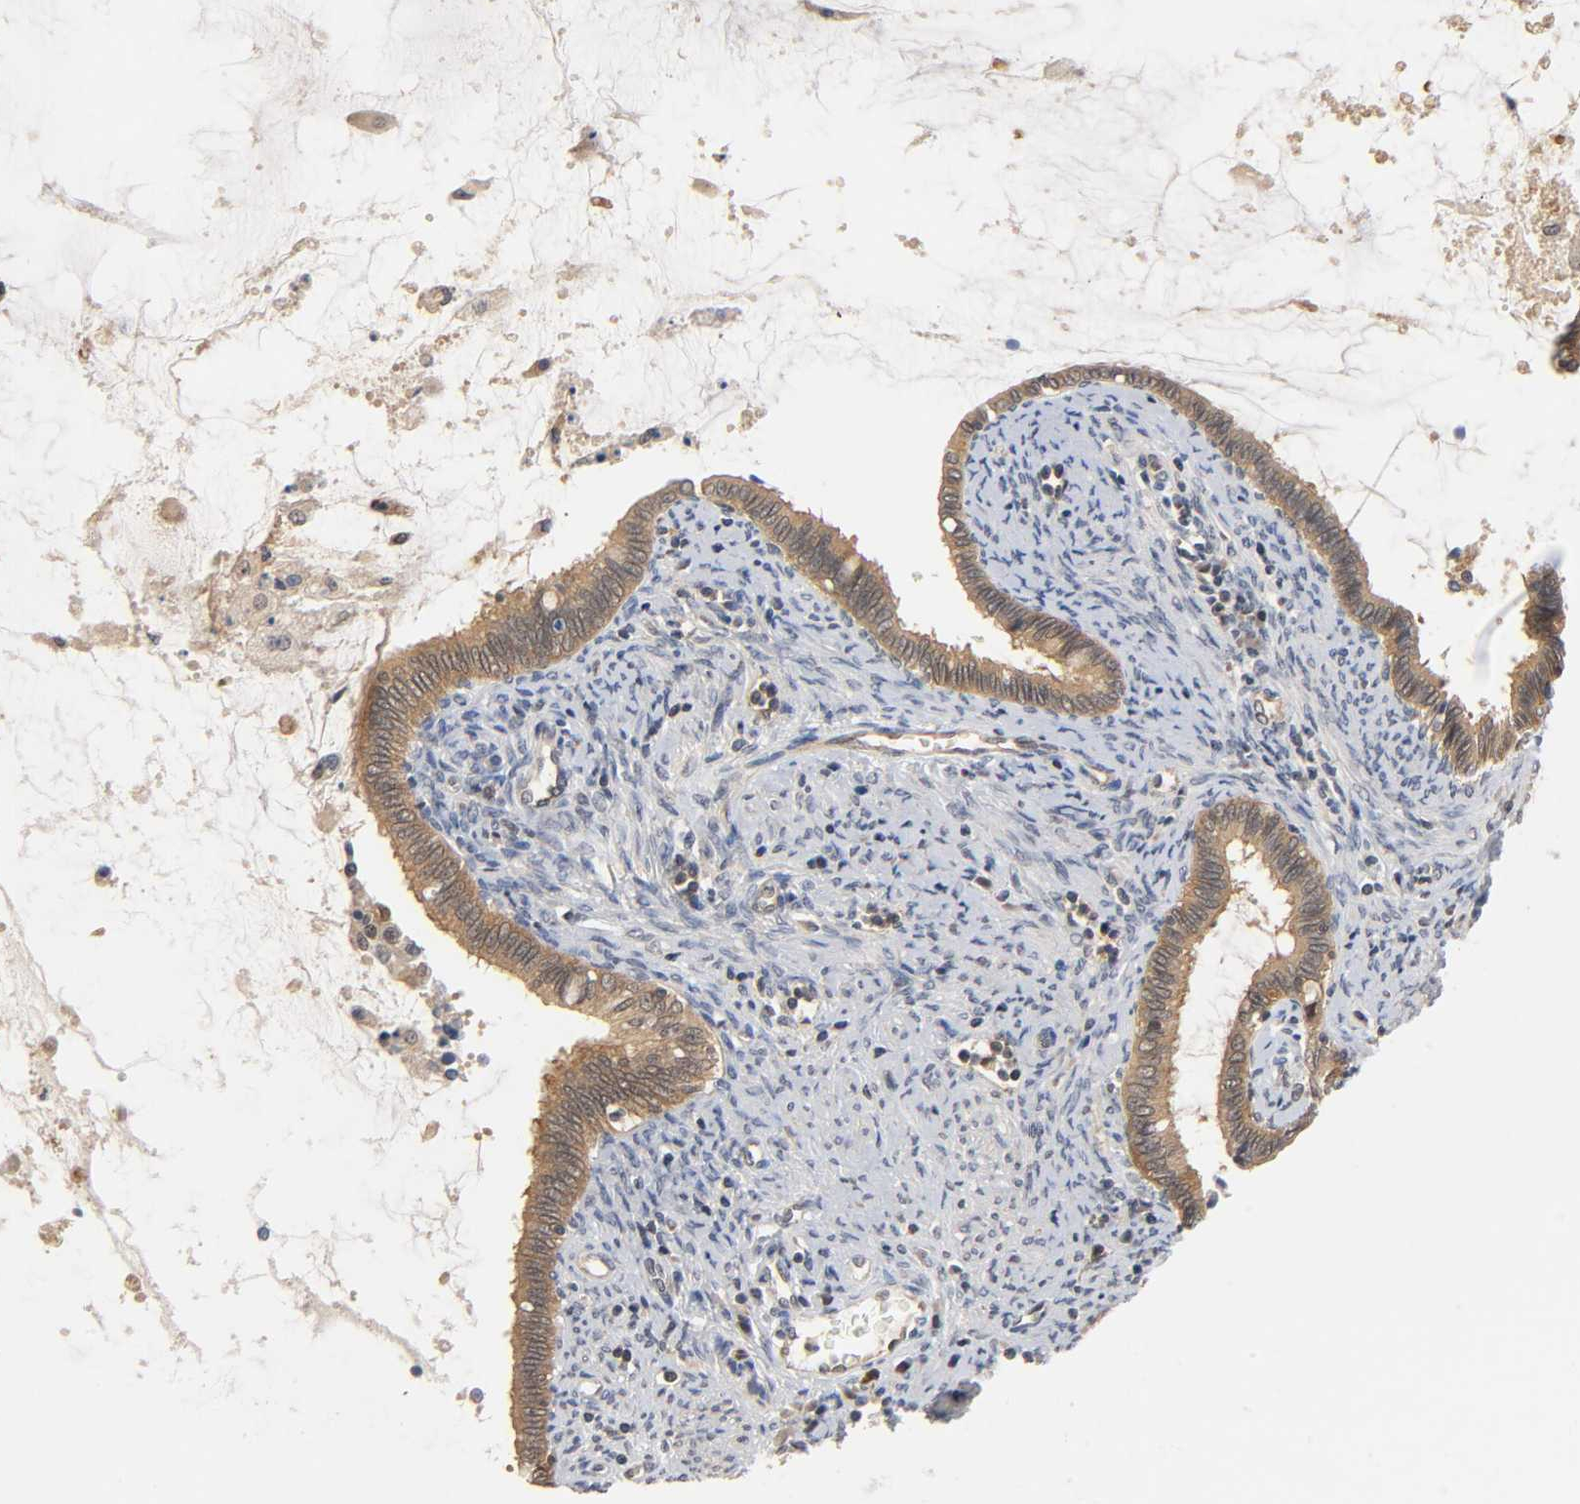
{"staining": {"intensity": "weak", "quantity": ">75%", "location": "cytoplasmic/membranous"}, "tissue": "cervical cancer", "cell_type": "Tumor cells", "image_type": "cancer", "snomed": [{"axis": "morphology", "description": "Adenocarcinoma, NOS"}, {"axis": "topography", "description": "Cervix"}], "caption": "Immunohistochemical staining of adenocarcinoma (cervical) reveals low levels of weak cytoplasmic/membranous protein staining in approximately >75% of tumor cells.", "gene": "PRKAB1", "patient": {"sex": "female", "age": 44}}